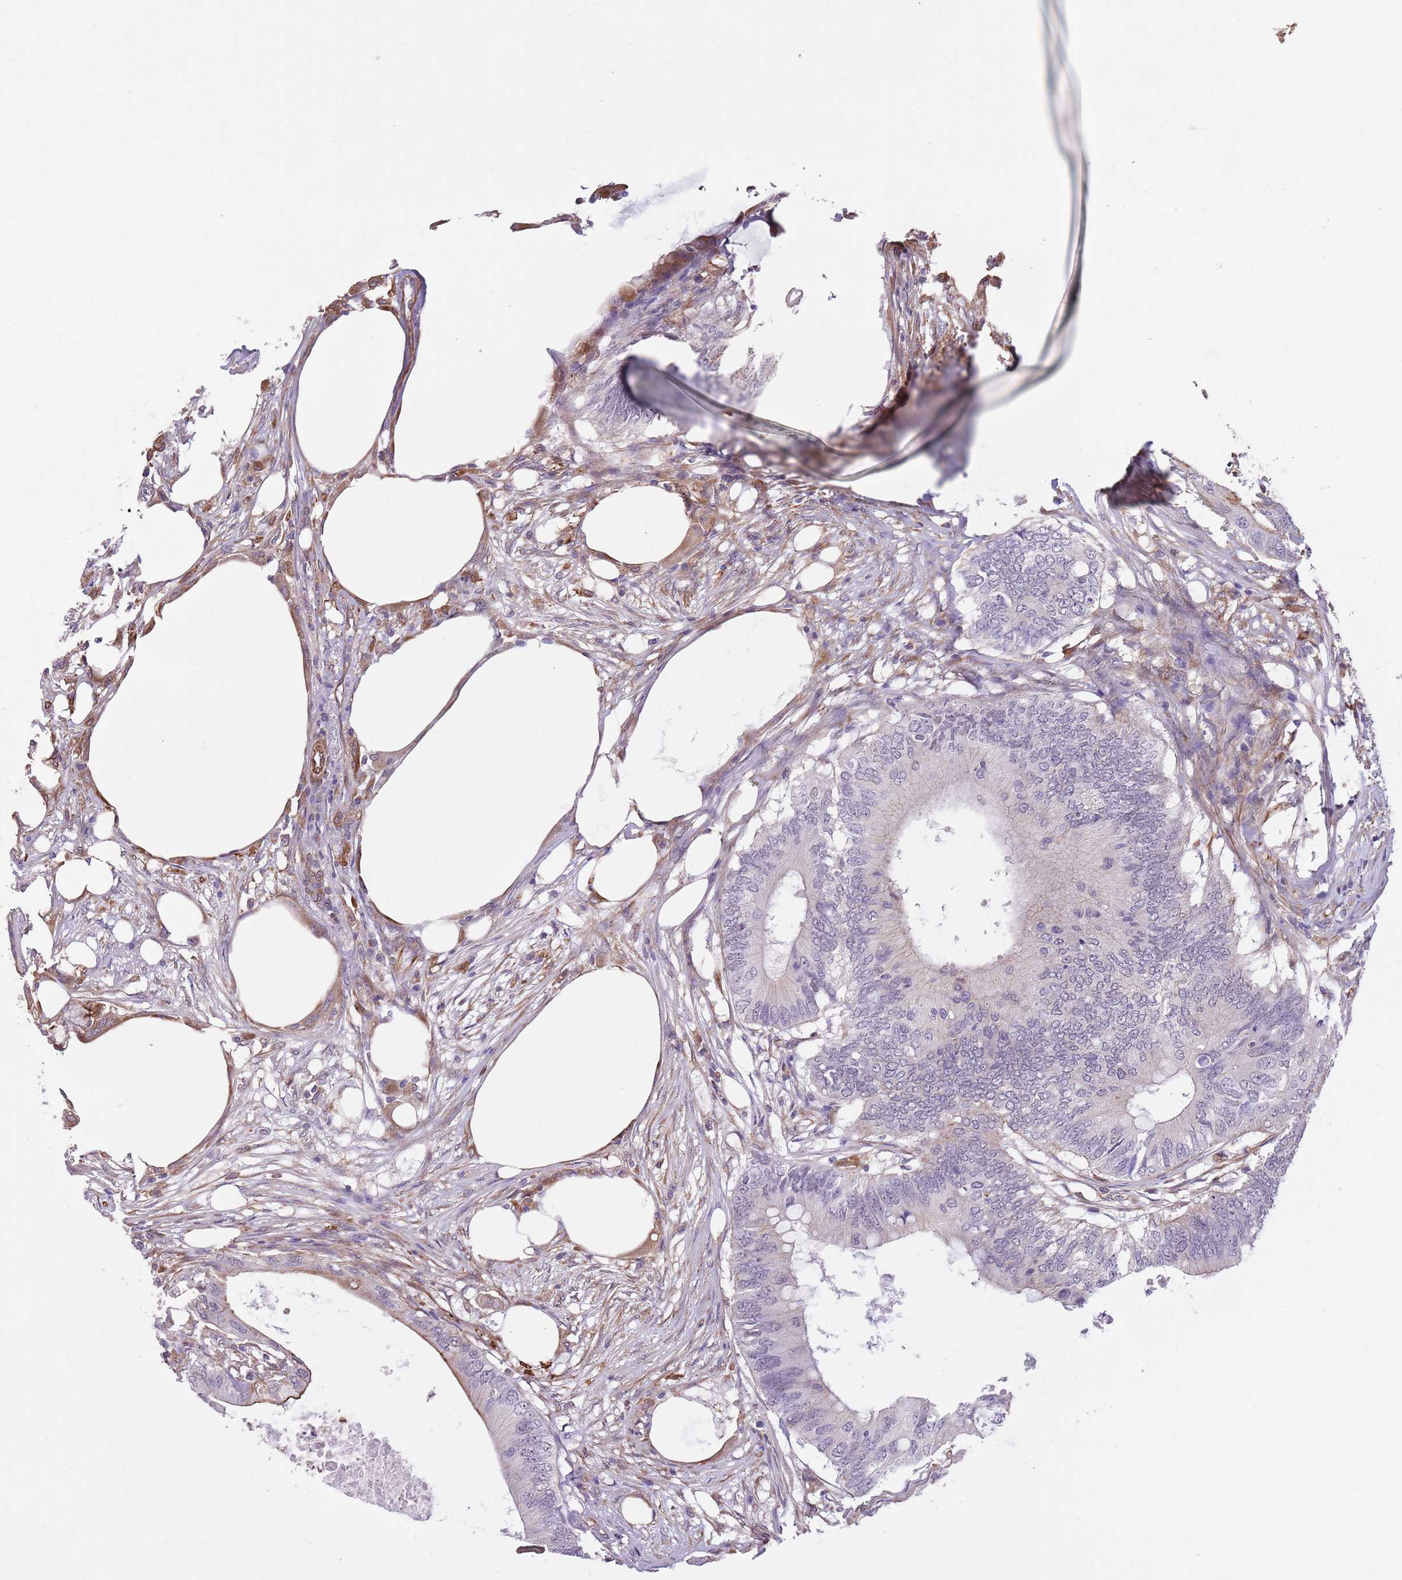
{"staining": {"intensity": "moderate", "quantity": "<25%", "location": "cytoplasmic/membranous"}, "tissue": "colorectal cancer", "cell_type": "Tumor cells", "image_type": "cancer", "snomed": [{"axis": "morphology", "description": "Adenocarcinoma, NOS"}, {"axis": "topography", "description": "Colon"}], "caption": "Colorectal adenocarcinoma stained with immunohistochemistry shows moderate cytoplasmic/membranous expression in about <25% of tumor cells.", "gene": "CREBZF", "patient": {"sex": "male", "age": 71}}